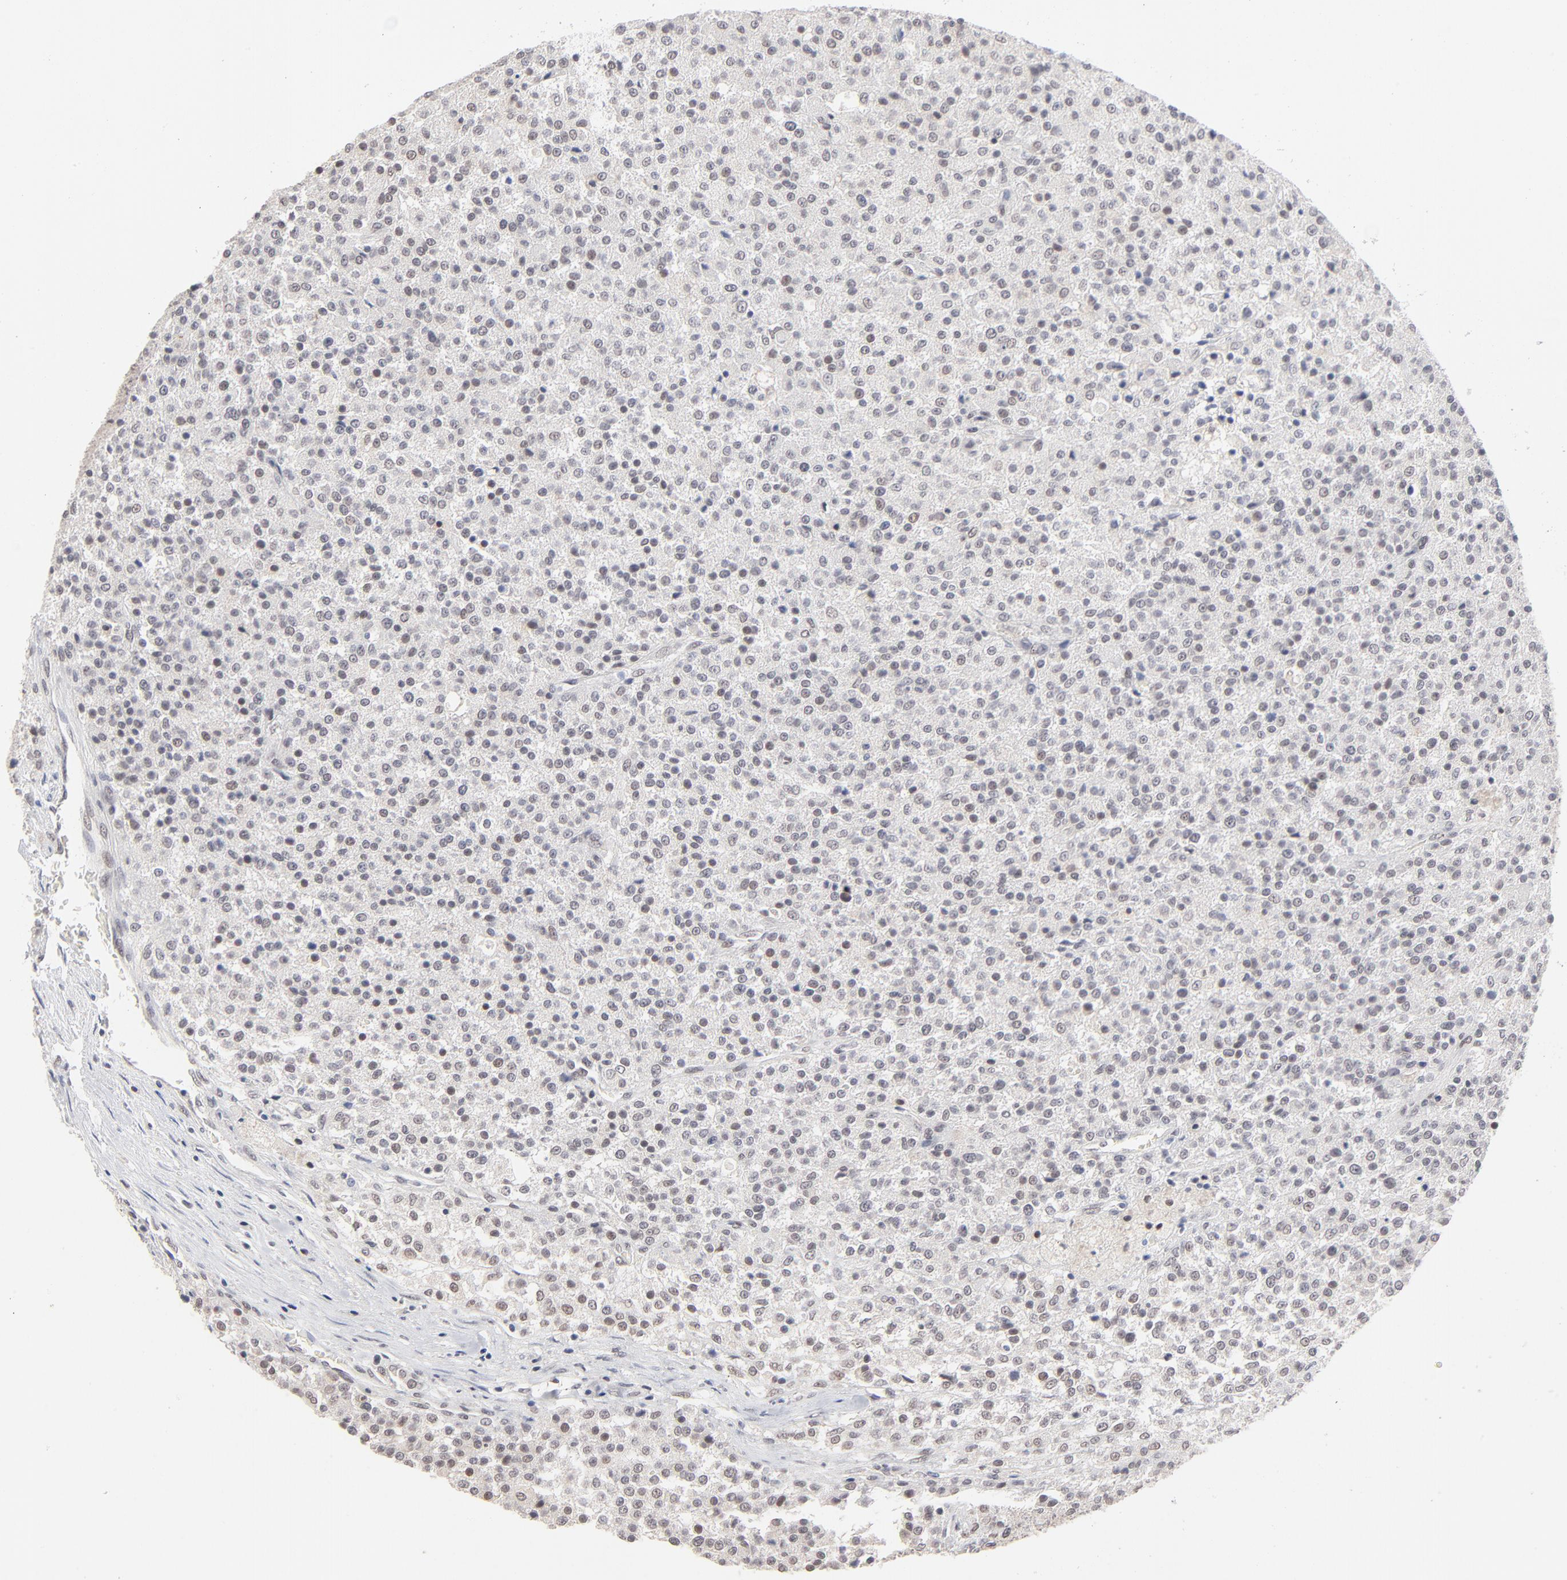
{"staining": {"intensity": "weak", "quantity": "<25%", "location": "nuclear"}, "tissue": "testis cancer", "cell_type": "Tumor cells", "image_type": "cancer", "snomed": [{"axis": "morphology", "description": "Seminoma, NOS"}, {"axis": "topography", "description": "Testis"}], "caption": "High power microscopy image of an IHC histopathology image of testis cancer, revealing no significant staining in tumor cells.", "gene": "MBIP", "patient": {"sex": "male", "age": 59}}